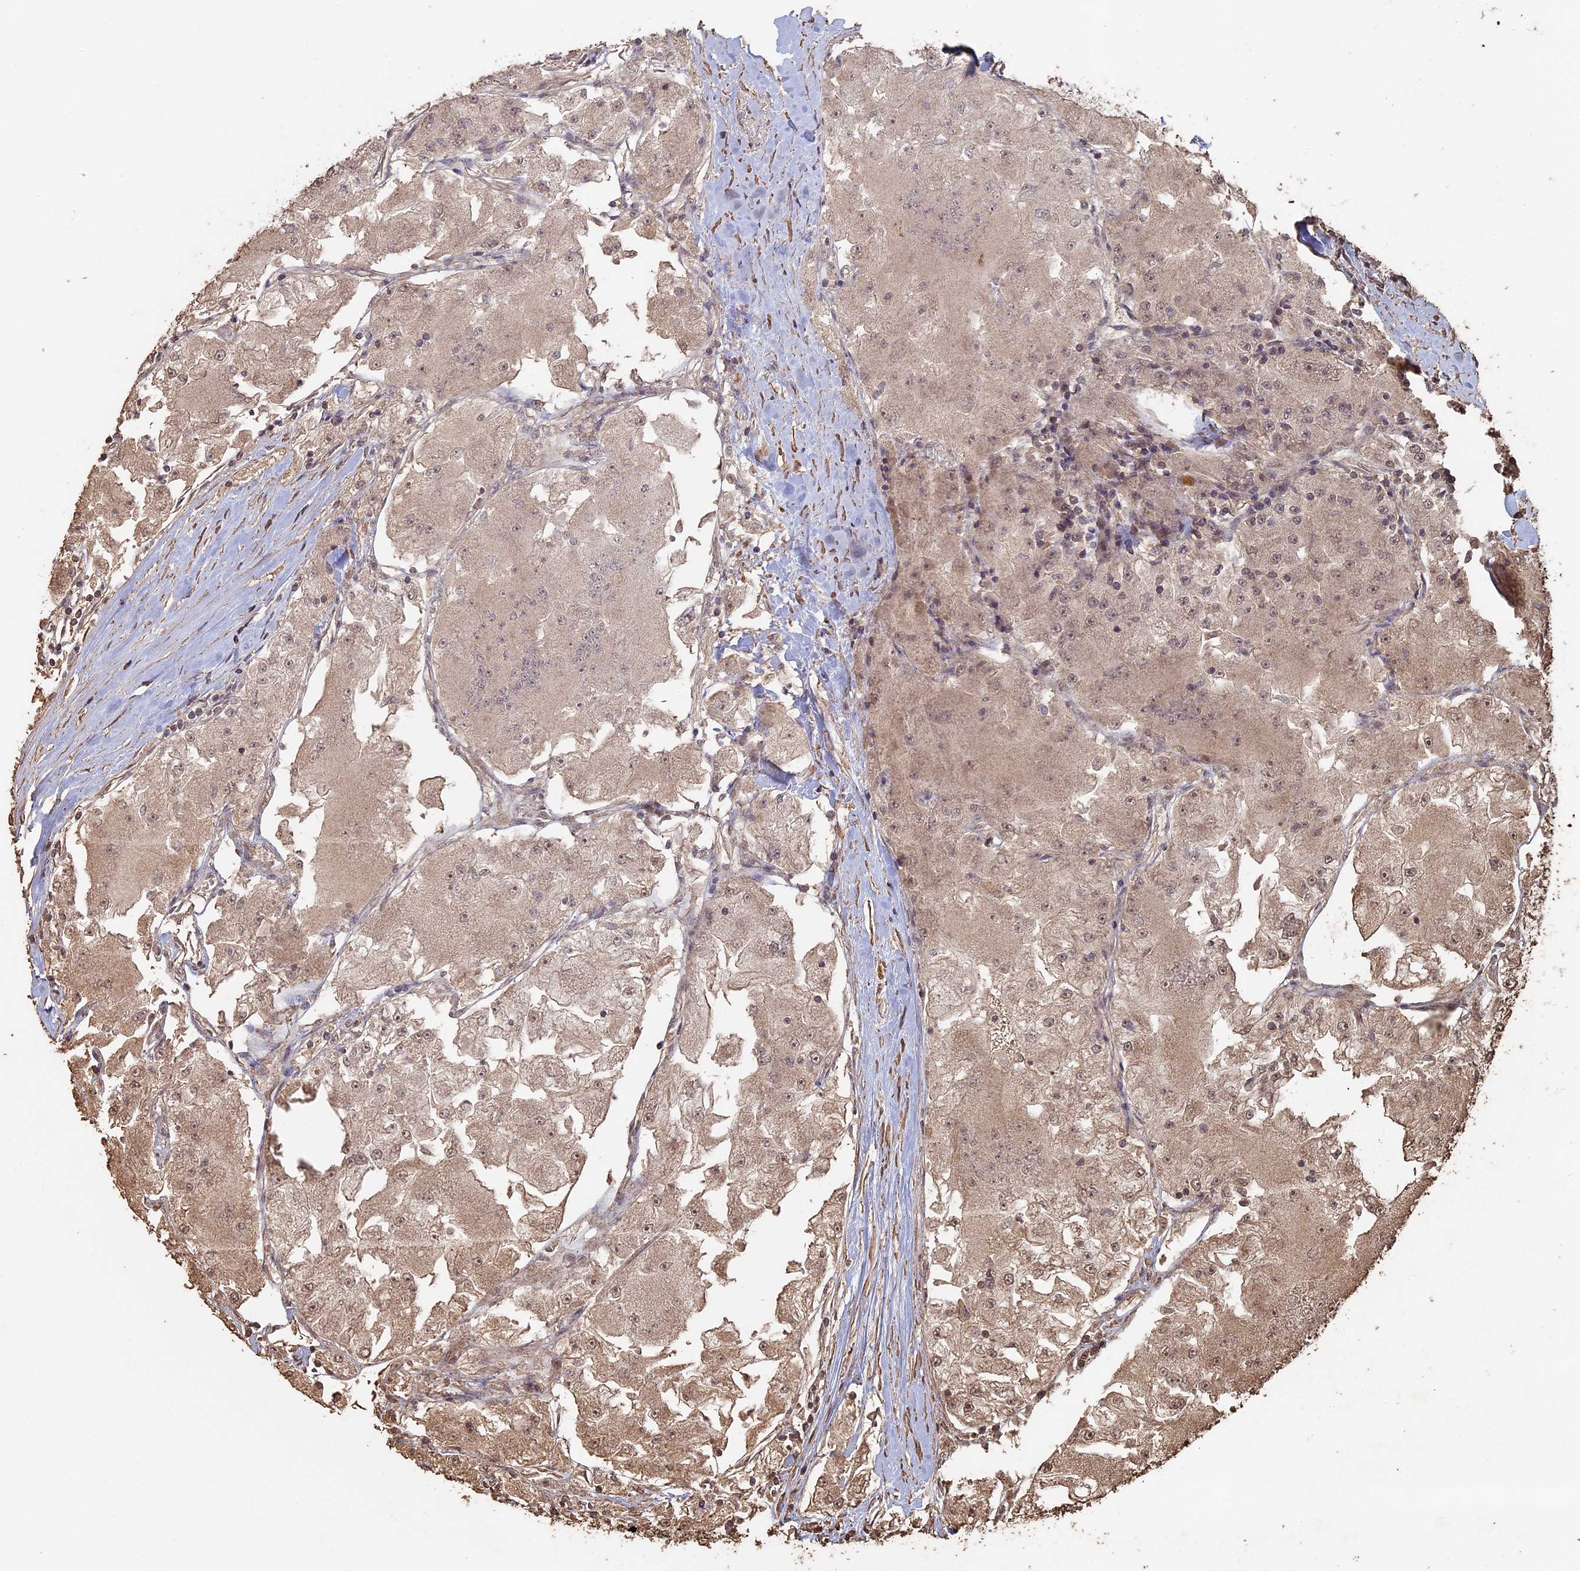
{"staining": {"intensity": "moderate", "quantity": ">75%", "location": "cytoplasmic/membranous,nuclear"}, "tissue": "renal cancer", "cell_type": "Tumor cells", "image_type": "cancer", "snomed": [{"axis": "morphology", "description": "Adenocarcinoma, NOS"}, {"axis": "topography", "description": "Kidney"}], "caption": "An IHC micrograph of neoplastic tissue is shown. Protein staining in brown labels moderate cytoplasmic/membranous and nuclear positivity in renal cancer (adenocarcinoma) within tumor cells.", "gene": "HUNK", "patient": {"sex": "female", "age": 72}}